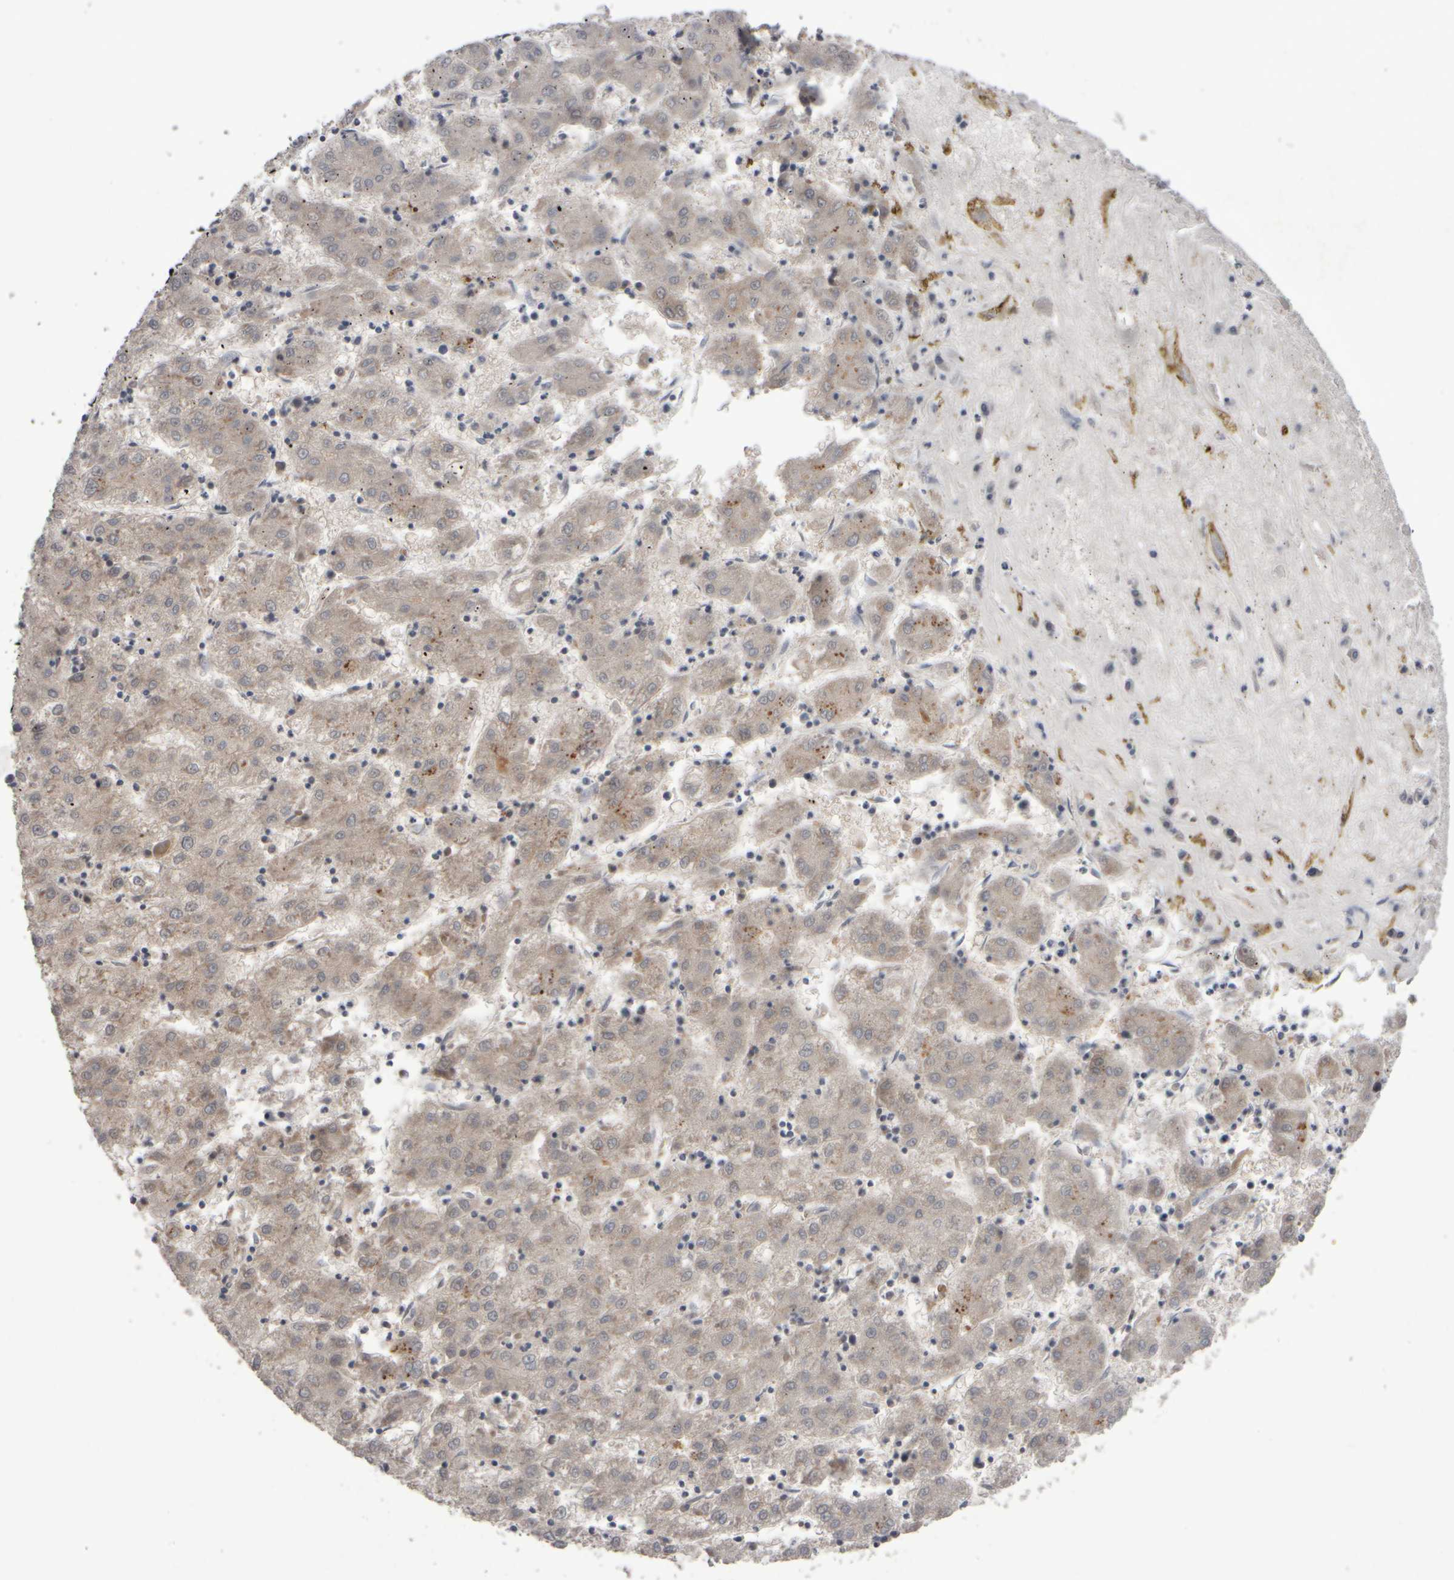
{"staining": {"intensity": "negative", "quantity": "none", "location": "none"}, "tissue": "liver cancer", "cell_type": "Tumor cells", "image_type": "cancer", "snomed": [{"axis": "morphology", "description": "Carcinoma, Hepatocellular, NOS"}, {"axis": "topography", "description": "Liver"}], "caption": "Image shows no protein positivity in tumor cells of liver cancer (hepatocellular carcinoma) tissue. (DAB (3,3'-diaminobenzidine) immunohistochemistry (IHC) with hematoxylin counter stain).", "gene": "EPHX2", "patient": {"sex": "male", "age": 72}}